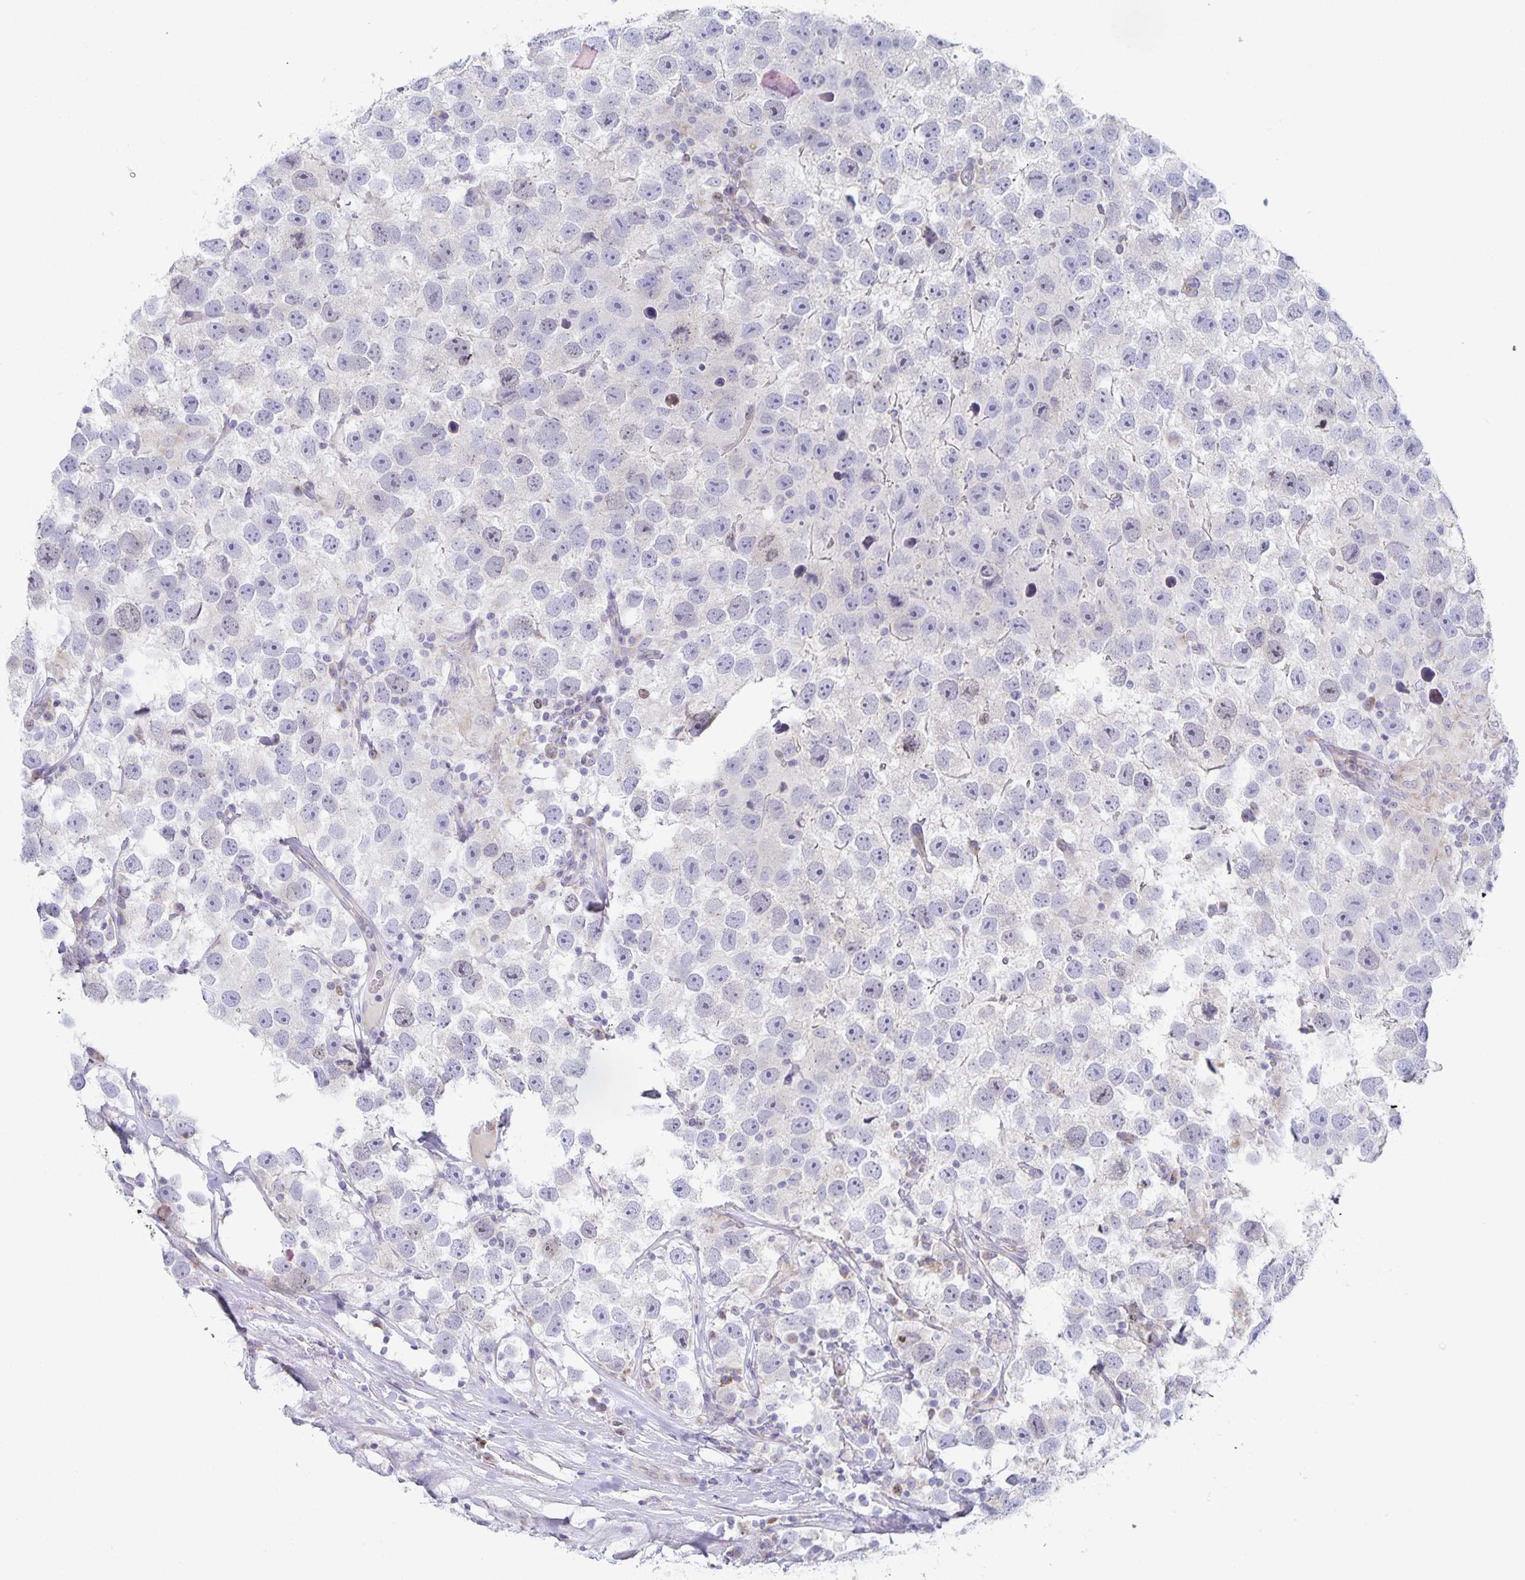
{"staining": {"intensity": "weak", "quantity": "<25%", "location": "nuclear"}, "tissue": "testis cancer", "cell_type": "Tumor cells", "image_type": "cancer", "snomed": [{"axis": "morphology", "description": "Seminoma, NOS"}, {"axis": "topography", "description": "Testis"}], "caption": "There is no significant staining in tumor cells of testis seminoma.", "gene": "CENPH", "patient": {"sex": "male", "age": 26}}